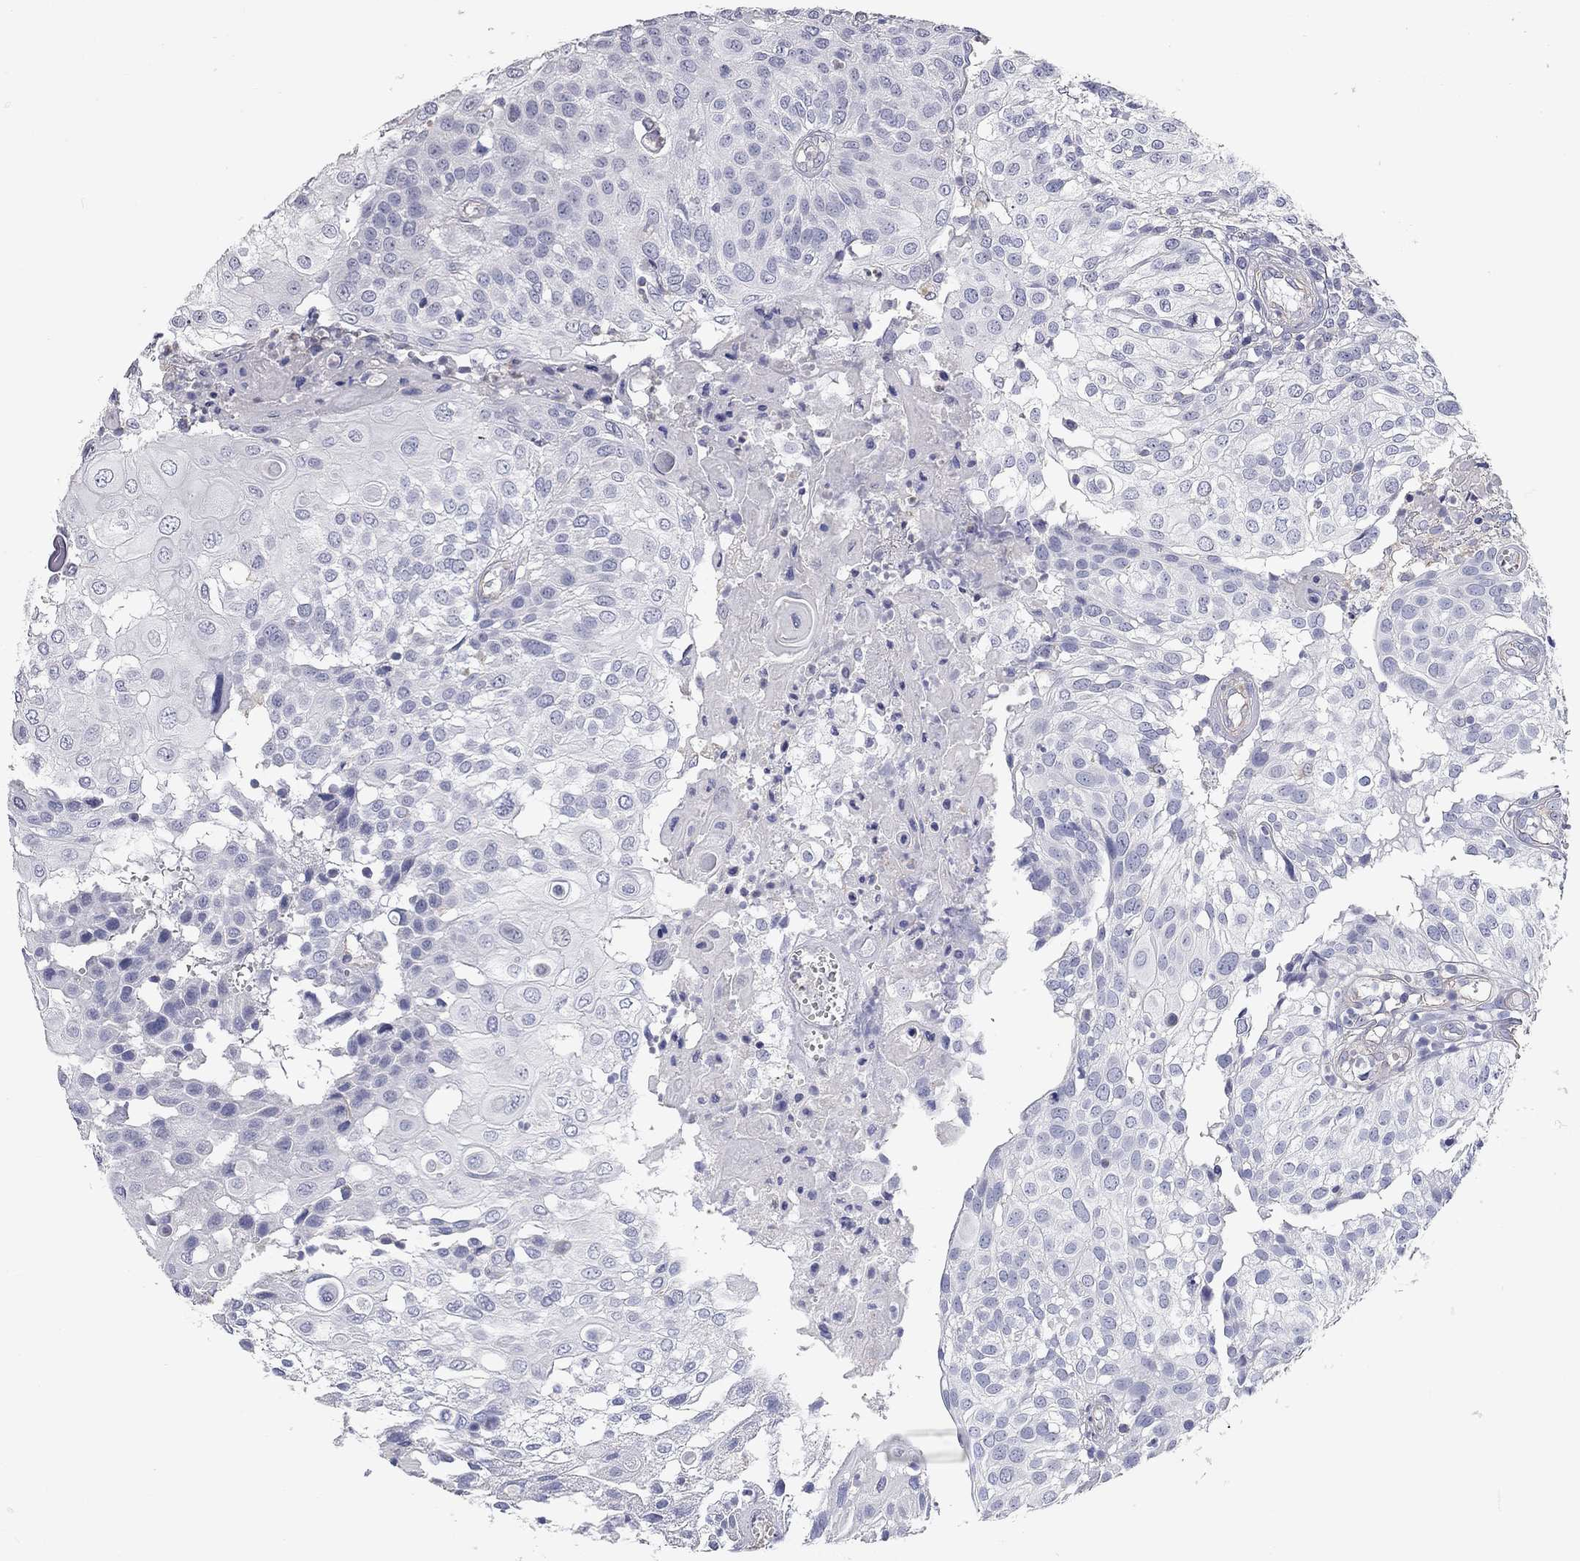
{"staining": {"intensity": "negative", "quantity": "none", "location": "none"}, "tissue": "urothelial cancer", "cell_type": "Tumor cells", "image_type": "cancer", "snomed": [{"axis": "morphology", "description": "Urothelial carcinoma, High grade"}, {"axis": "topography", "description": "Urinary bladder"}], "caption": "IHC photomicrograph of neoplastic tissue: urothelial cancer stained with DAB (3,3'-diaminobenzidine) shows no significant protein expression in tumor cells. Nuclei are stained in blue.", "gene": "C10orf90", "patient": {"sex": "female", "age": 79}}